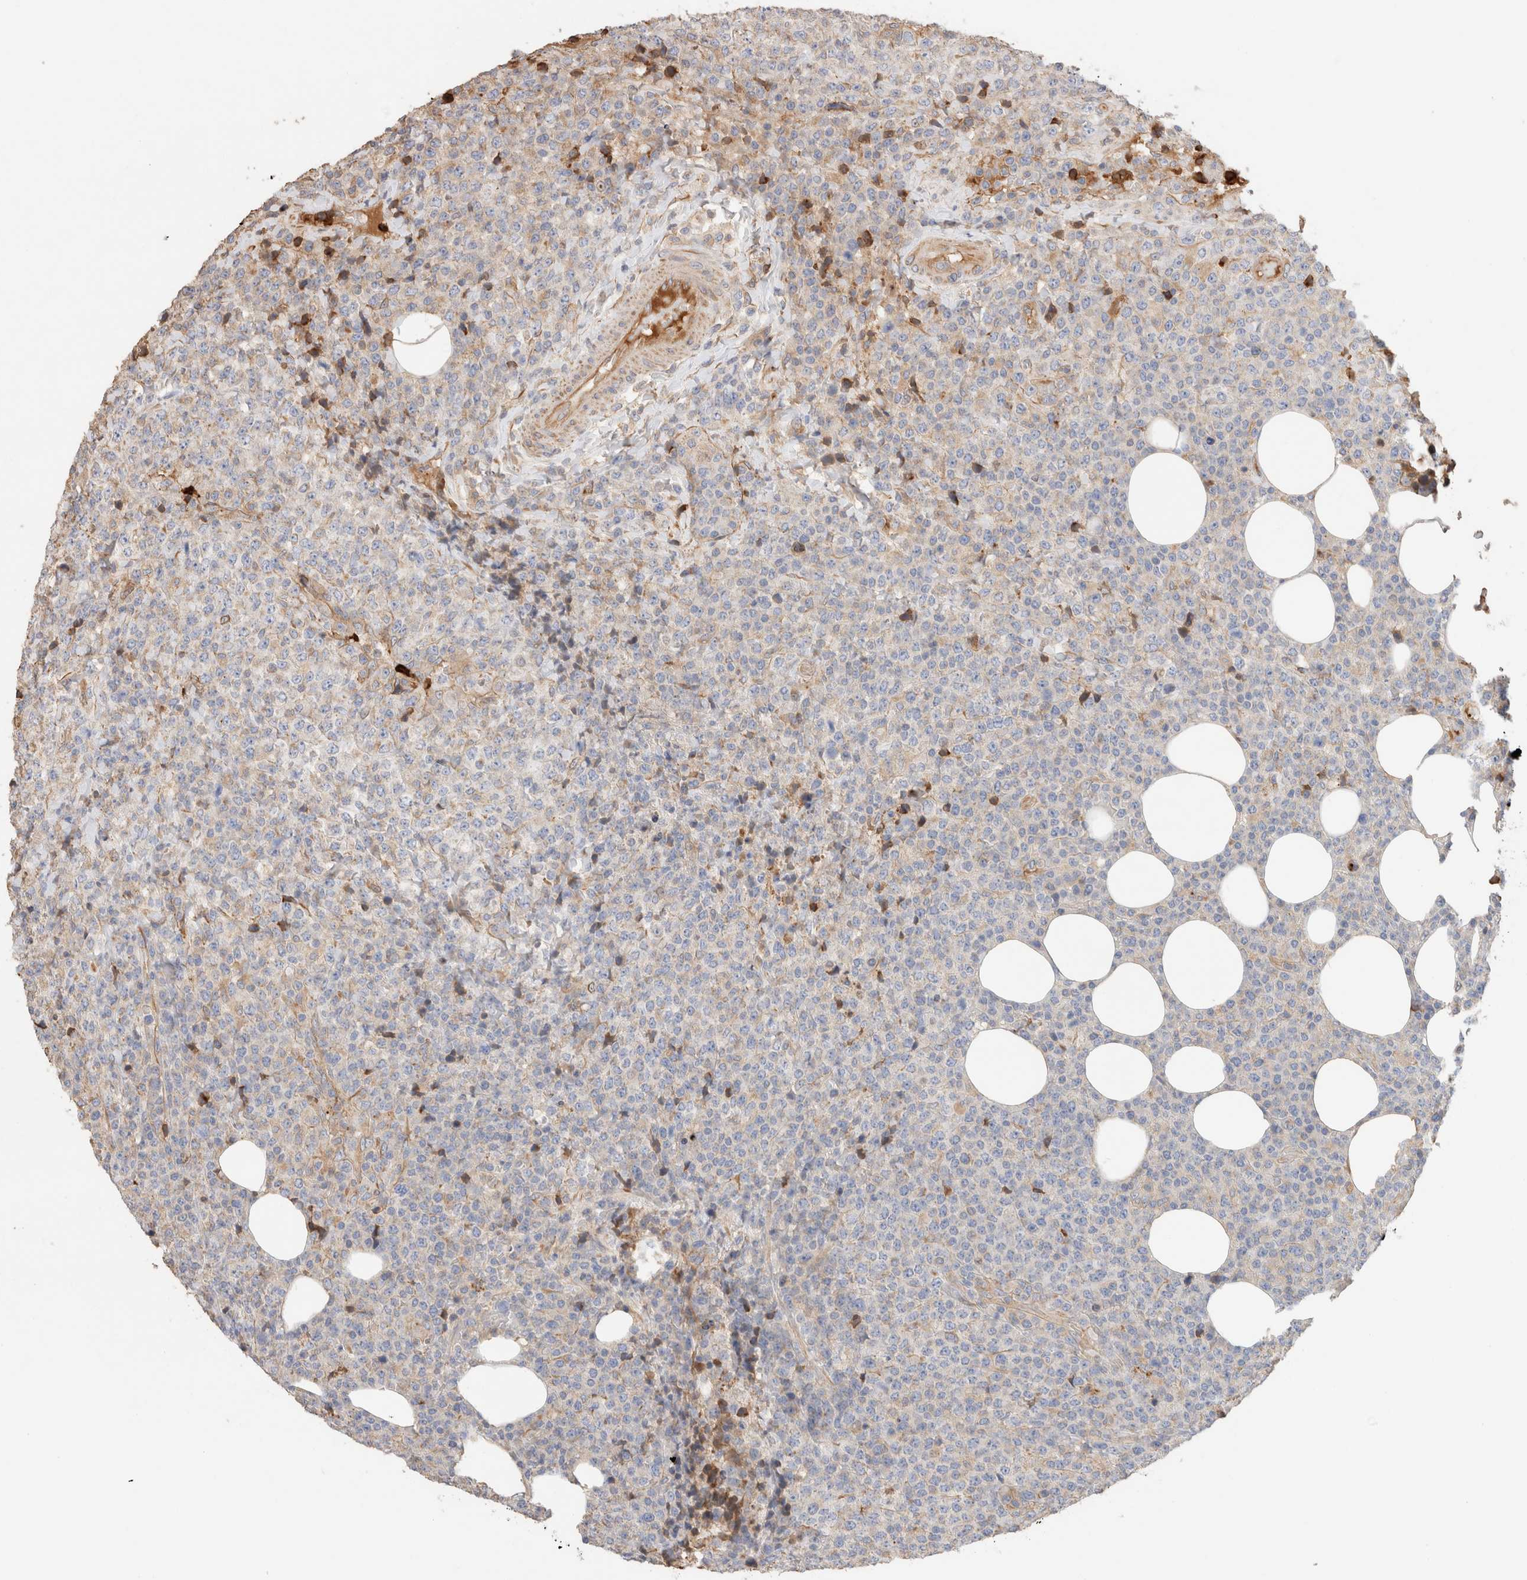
{"staining": {"intensity": "negative", "quantity": "none", "location": "none"}, "tissue": "lymphoma", "cell_type": "Tumor cells", "image_type": "cancer", "snomed": [{"axis": "morphology", "description": "Malignant lymphoma, non-Hodgkin's type, High grade"}, {"axis": "topography", "description": "Lymph node"}], "caption": "High power microscopy micrograph of an immunohistochemistry (IHC) micrograph of lymphoma, revealing no significant expression in tumor cells.", "gene": "PROS1", "patient": {"sex": "male", "age": 13}}